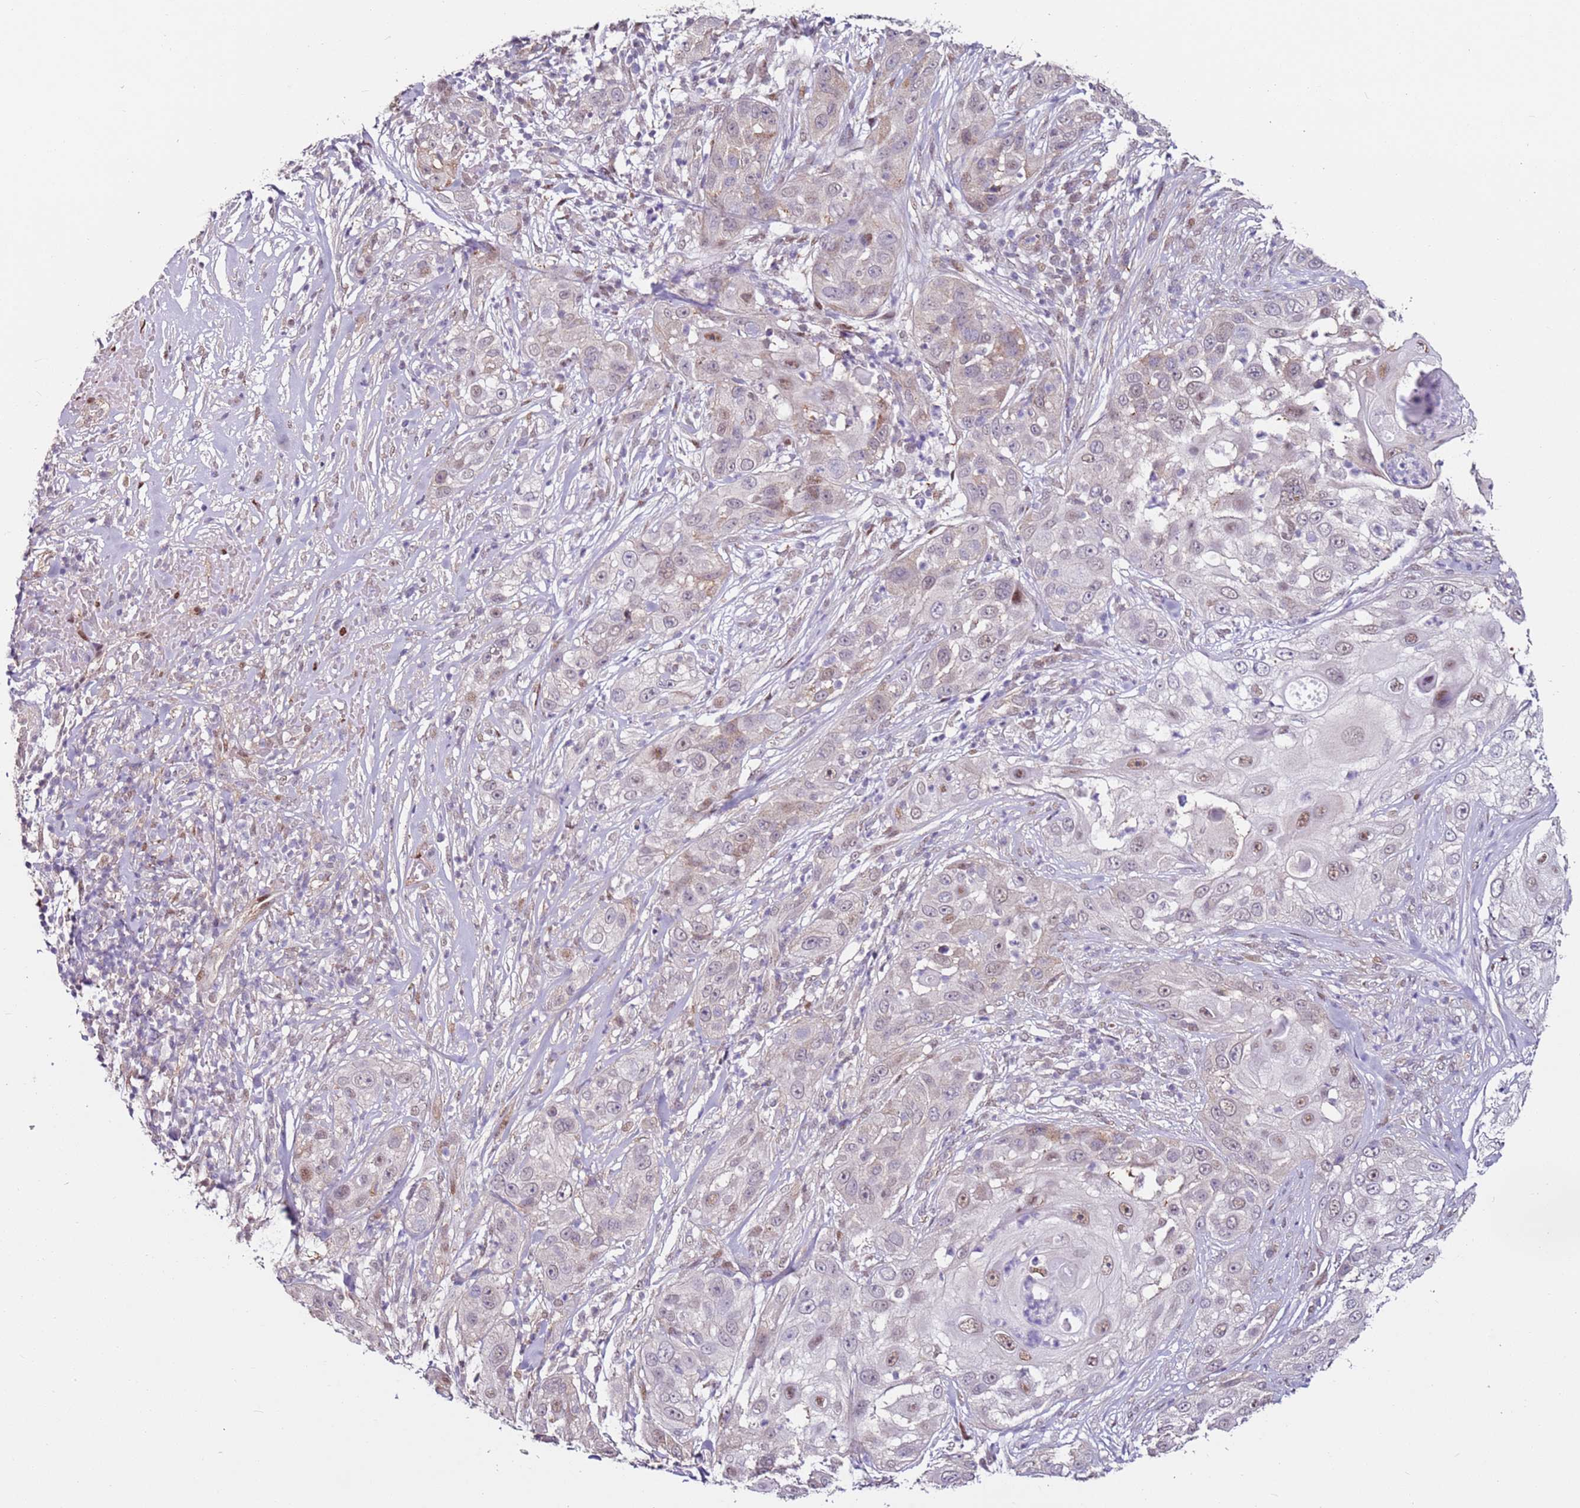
{"staining": {"intensity": "moderate", "quantity": "<25%", "location": "nuclear"}, "tissue": "skin cancer", "cell_type": "Tumor cells", "image_type": "cancer", "snomed": [{"axis": "morphology", "description": "Squamous cell carcinoma, NOS"}, {"axis": "topography", "description": "Skin"}], "caption": "Squamous cell carcinoma (skin) tissue displays moderate nuclear positivity in about <25% of tumor cells, visualized by immunohistochemistry. (brown staining indicates protein expression, while blue staining denotes nuclei).", "gene": "PSMD4", "patient": {"sex": "female", "age": 44}}